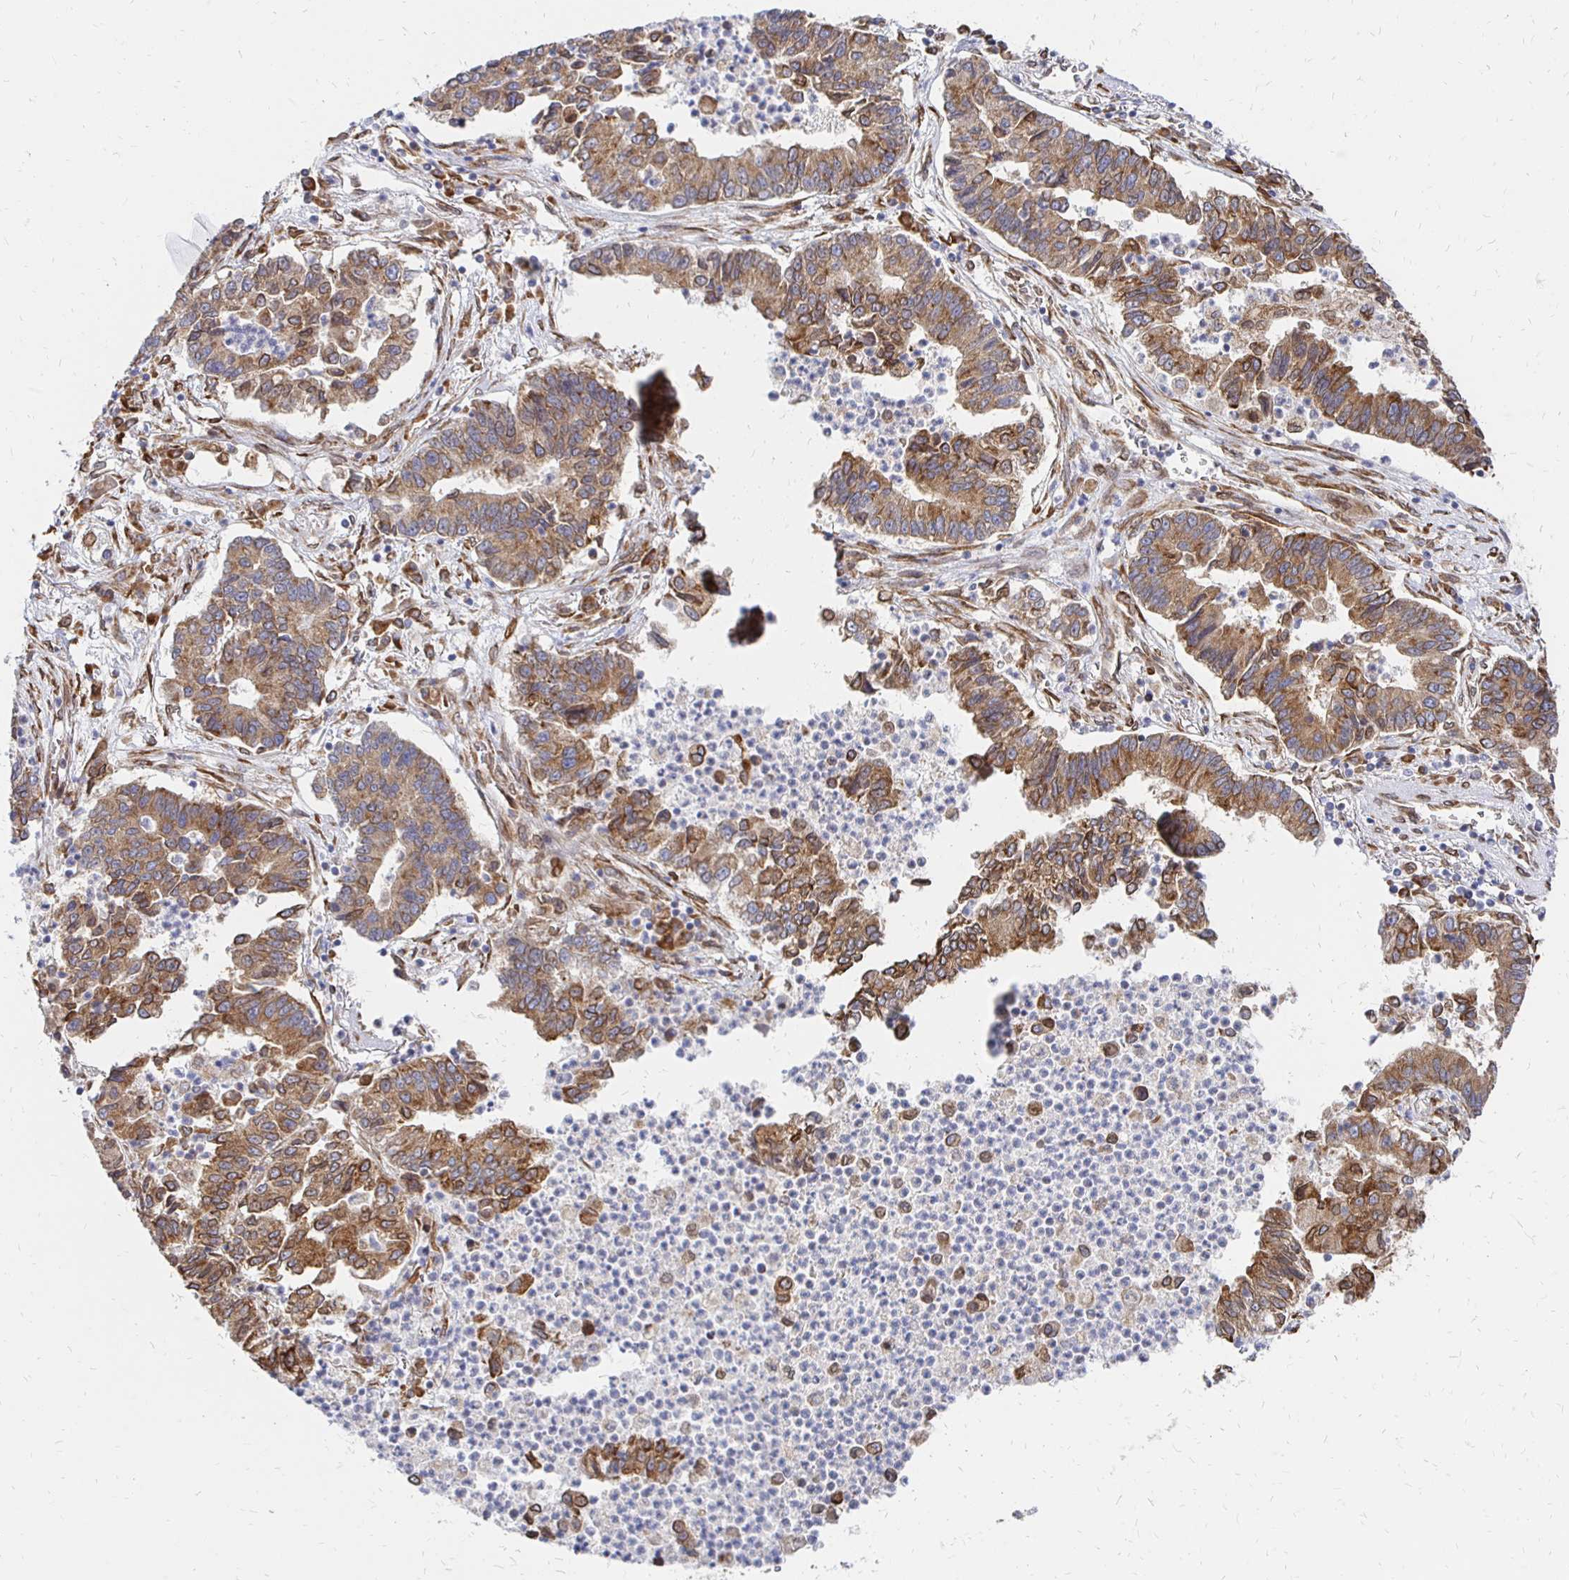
{"staining": {"intensity": "moderate", "quantity": ">75%", "location": "cytoplasmic/membranous"}, "tissue": "lung cancer", "cell_type": "Tumor cells", "image_type": "cancer", "snomed": [{"axis": "morphology", "description": "Adenocarcinoma, NOS"}, {"axis": "topography", "description": "Lung"}], "caption": "DAB immunohistochemical staining of human adenocarcinoma (lung) shows moderate cytoplasmic/membranous protein staining in about >75% of tumor cells. (Brightfield microscopy of DAB IHC at high magnification).", "gene": "PELI3", "patient": {"sex": "female", "age": 57}}